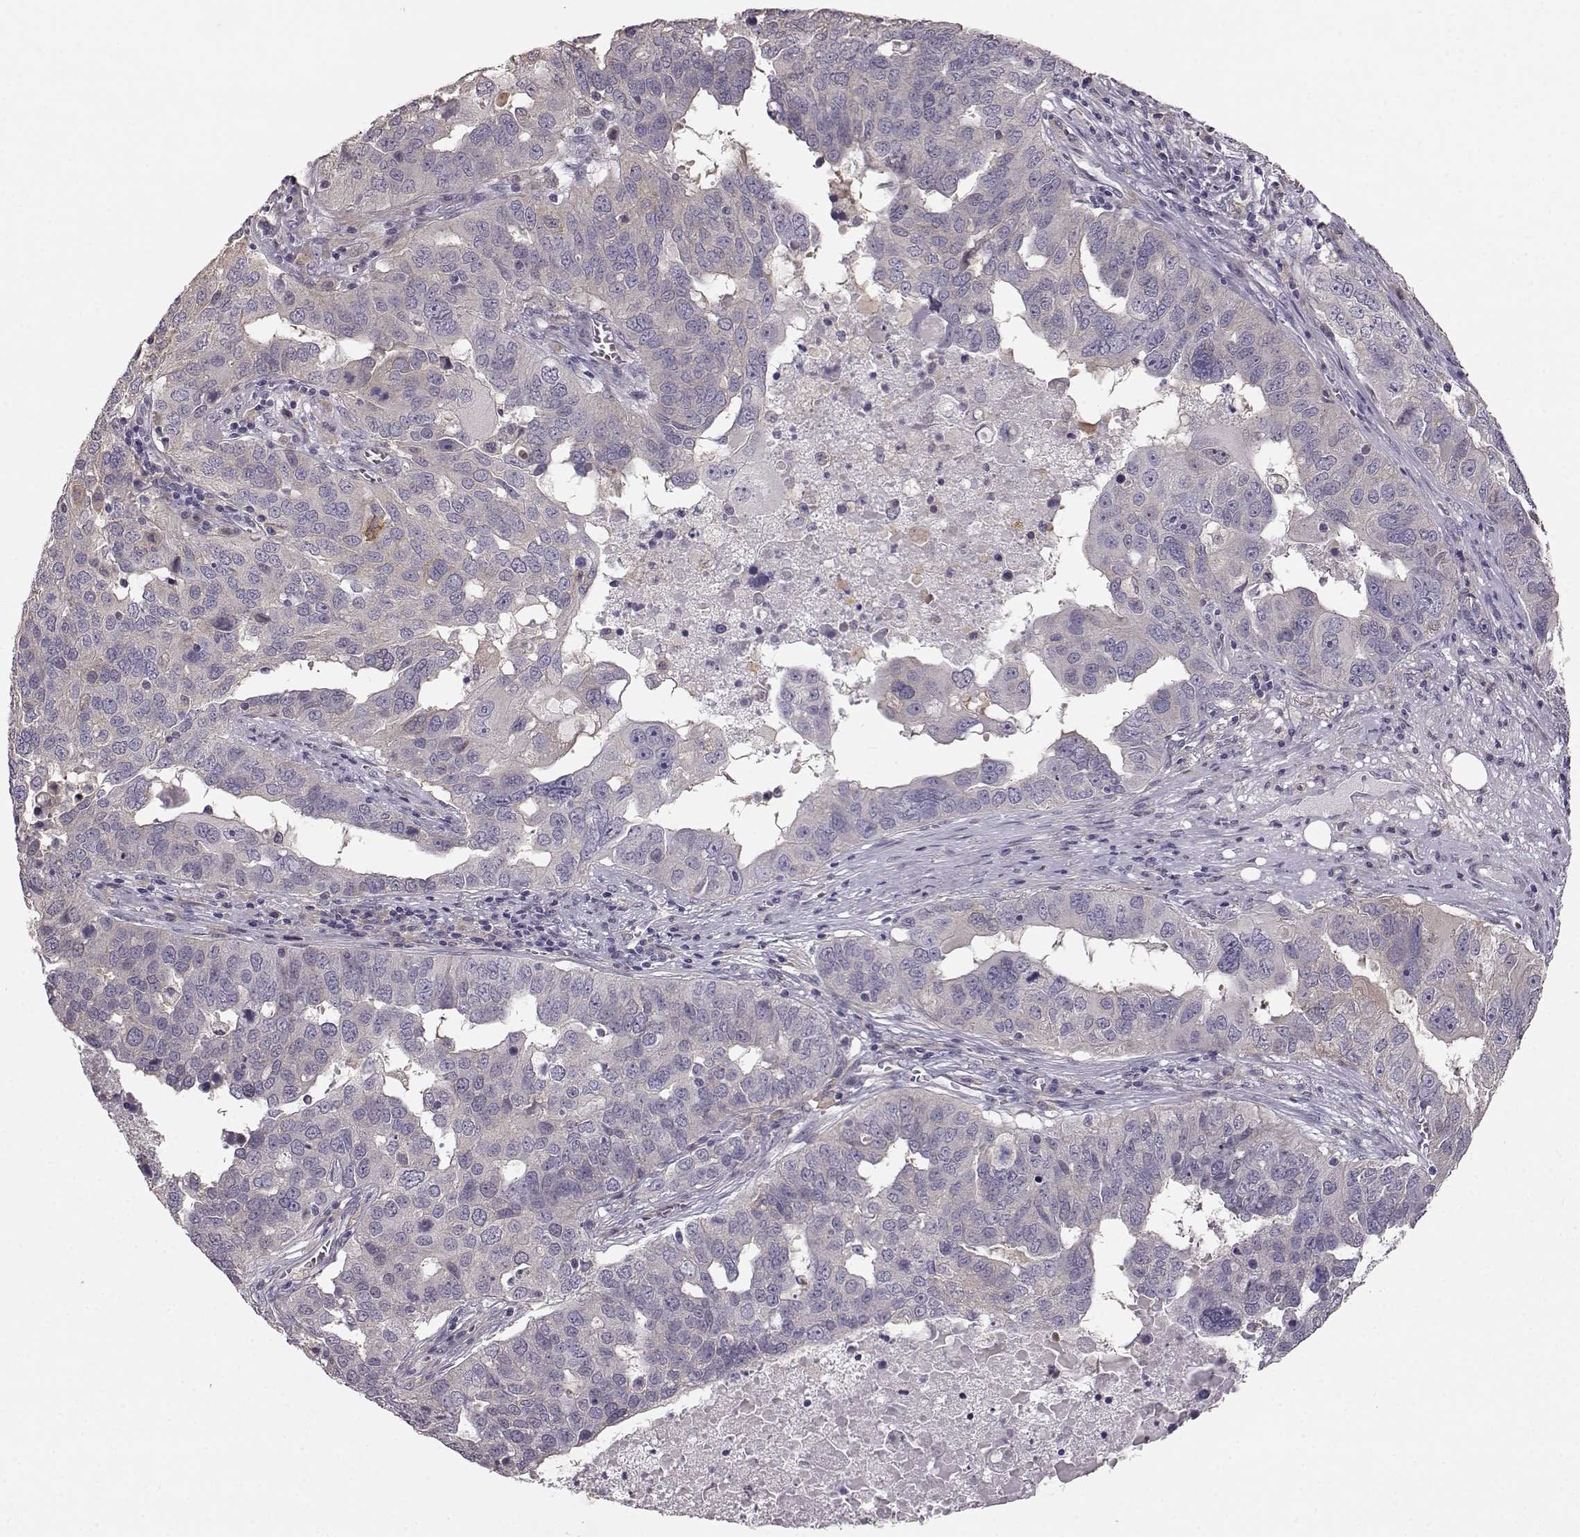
{"staining": {"intensity": "negative", "quantity": "none", "location": "none"}, "tissue": "ovarian cancer", "cell_type": "Tumor cells", "image_type": "cancer", "snomed": [{"axis": "morphology", "description": "Carcinoma, endometroid"}, {"axis": "topography", "description": "Soft tissue"}, {"axis": "topography", "description": "Ovary"}], "caption": "A micrograph of human ovarian cancer (endometroid carcinoma) is negative for staining in tumor cells.", "gene": "GPR50", "patient": {"sex": "female", "age": 52}}